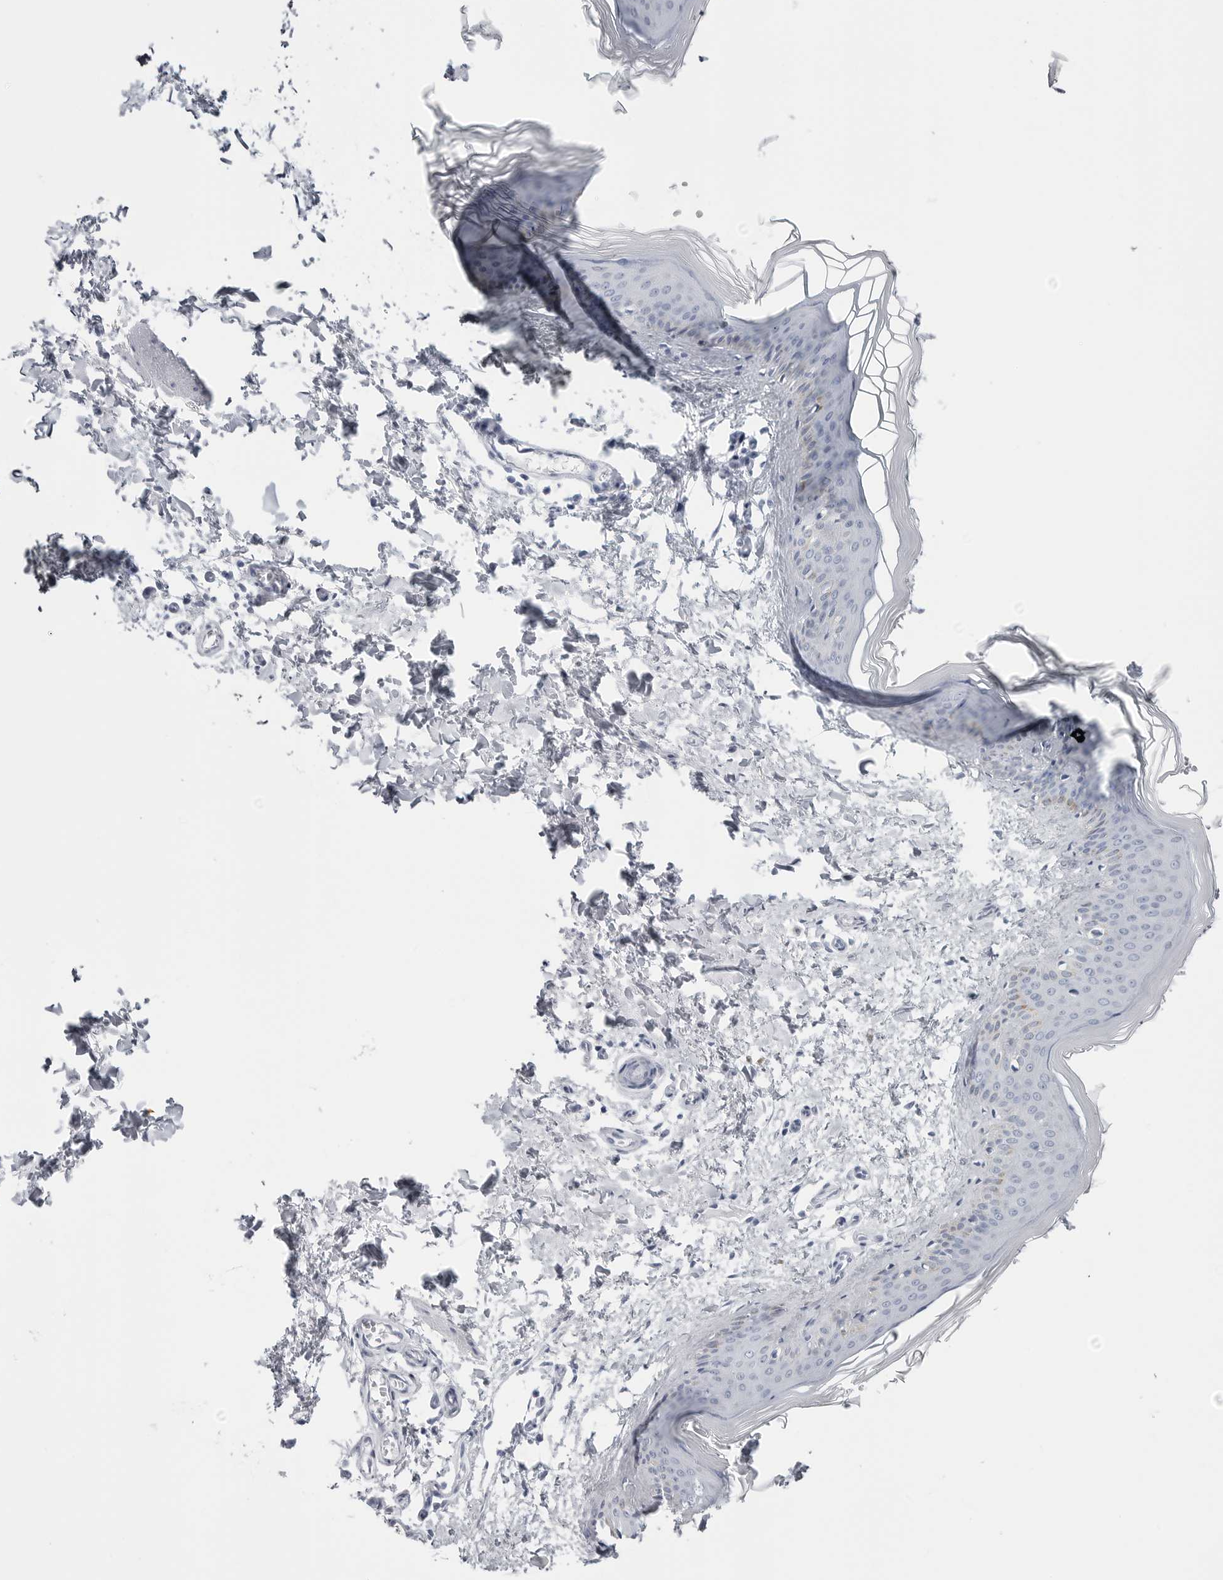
{"staining": {"intensity": "negative", "quantity": "none", "location": "none"}, "tissue": "skin", "cell_type": "Fibroblasts", "image_type": "normal", "snomed": [{"axis": "morphology", "description": "Normal tissue, NOS"}, {"axis": "topography", "description": "Skin"}], "caption": "A micrograph of skin stained for a protein reveals no brown staining in fibroblasts.", "gene": "CST2", "patient": {"sex": "female", "age": 27}}